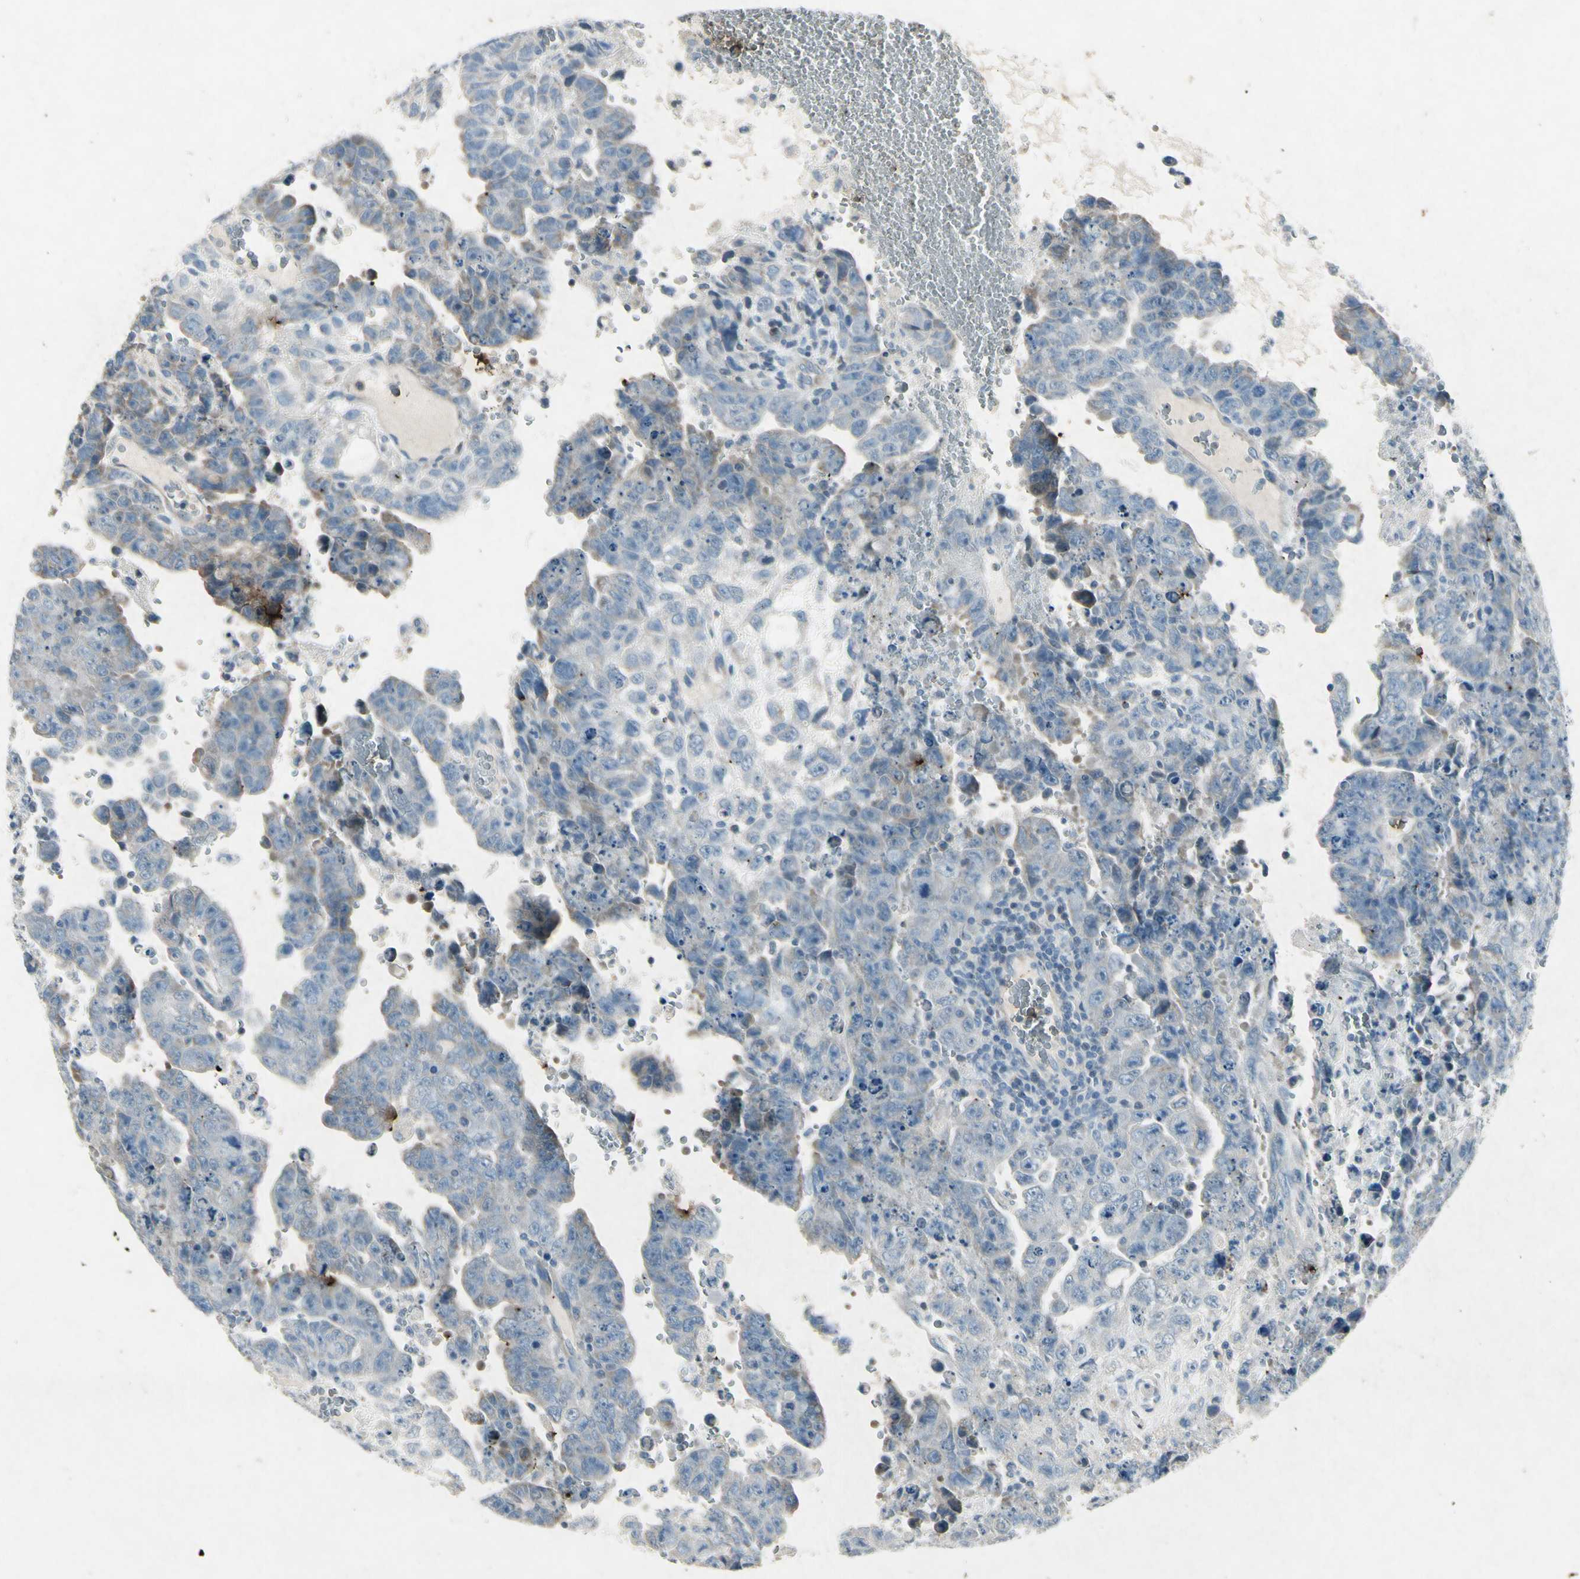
{"staining": {"intensity": "weak", "quantity": "<25%", "location": "cytoplasmic/membranous"}, "tissue": "testis cancer", "cell_type": "Tumor cells", "image_type": "cancer", "snomed": [{"axis": "morphology", "description": "Carcinoma, Embryonal, NOS"}, {"axis": "topography", "description": "Testis"}], "caption": "Tumor cells are negative for protein expression in human embryonal carcinoma (testis). (DAB (3,3'-diaminobenzidine) immunohistochemistry (IHC) visualized using brightfield microscopy, high magnification).", "gene": "SNAP91", "patient": {"sex": "male", "age": 28}}